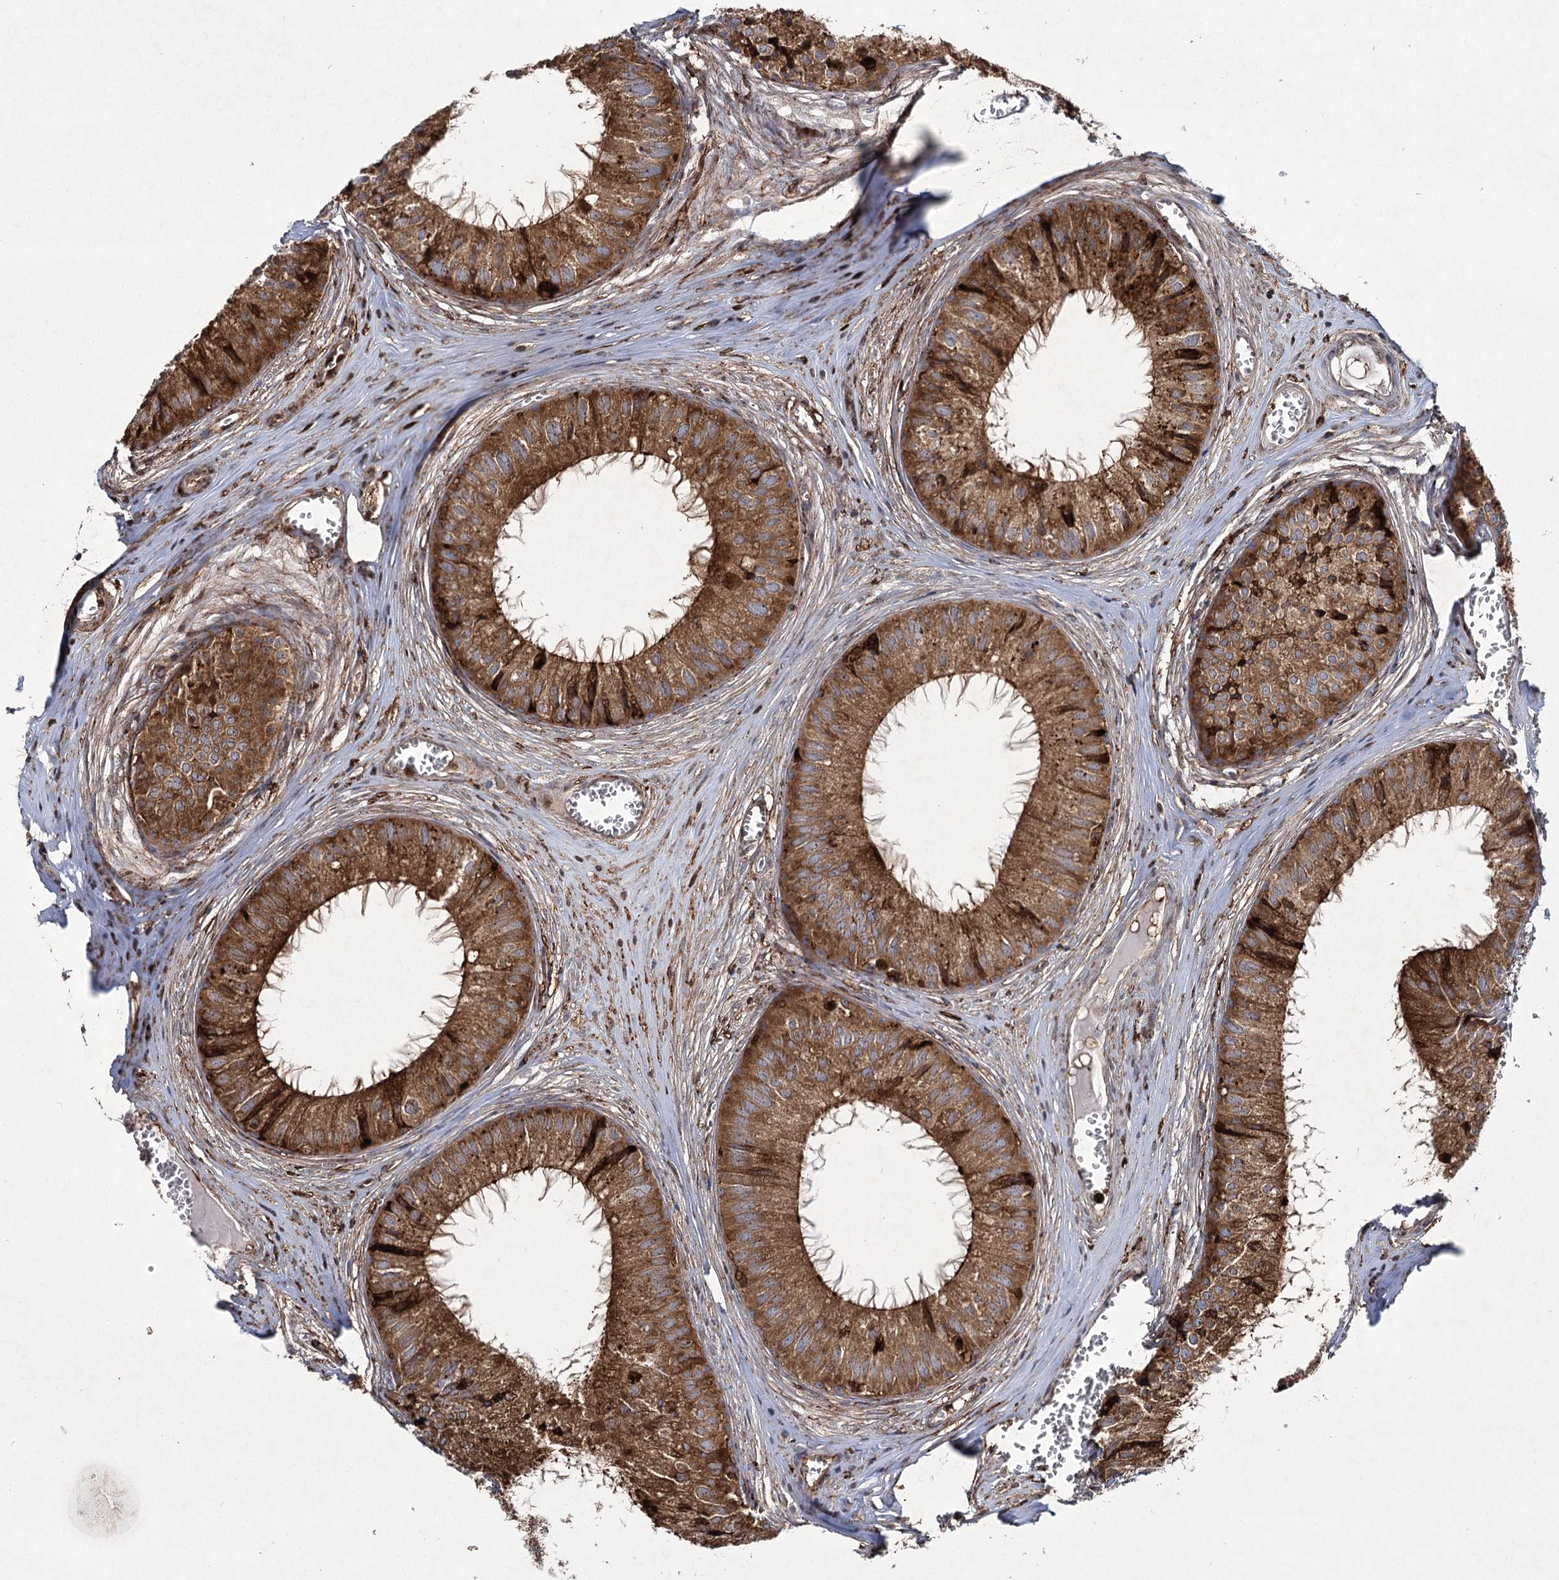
{"staining": {"intensity": "moderate", "quantity": ">75%", "location": "cytoplasmic/membranous"}, "tissue": "epididymis", "cell_type": "Glandular cells", "image_type": "normal", "snomed": [{"axis": "morphology", "description": "Normal tissue, NOS"}, {"axis": "topography", "description": "Epididymis"}], "caption": "Protein staining reveals moderate cytoplasmic/membranous expression in about >75% of glandular cells in normal epididymis.", "gene": "DCUN1D4", "patient": {"sex": "male", "age": 36}}